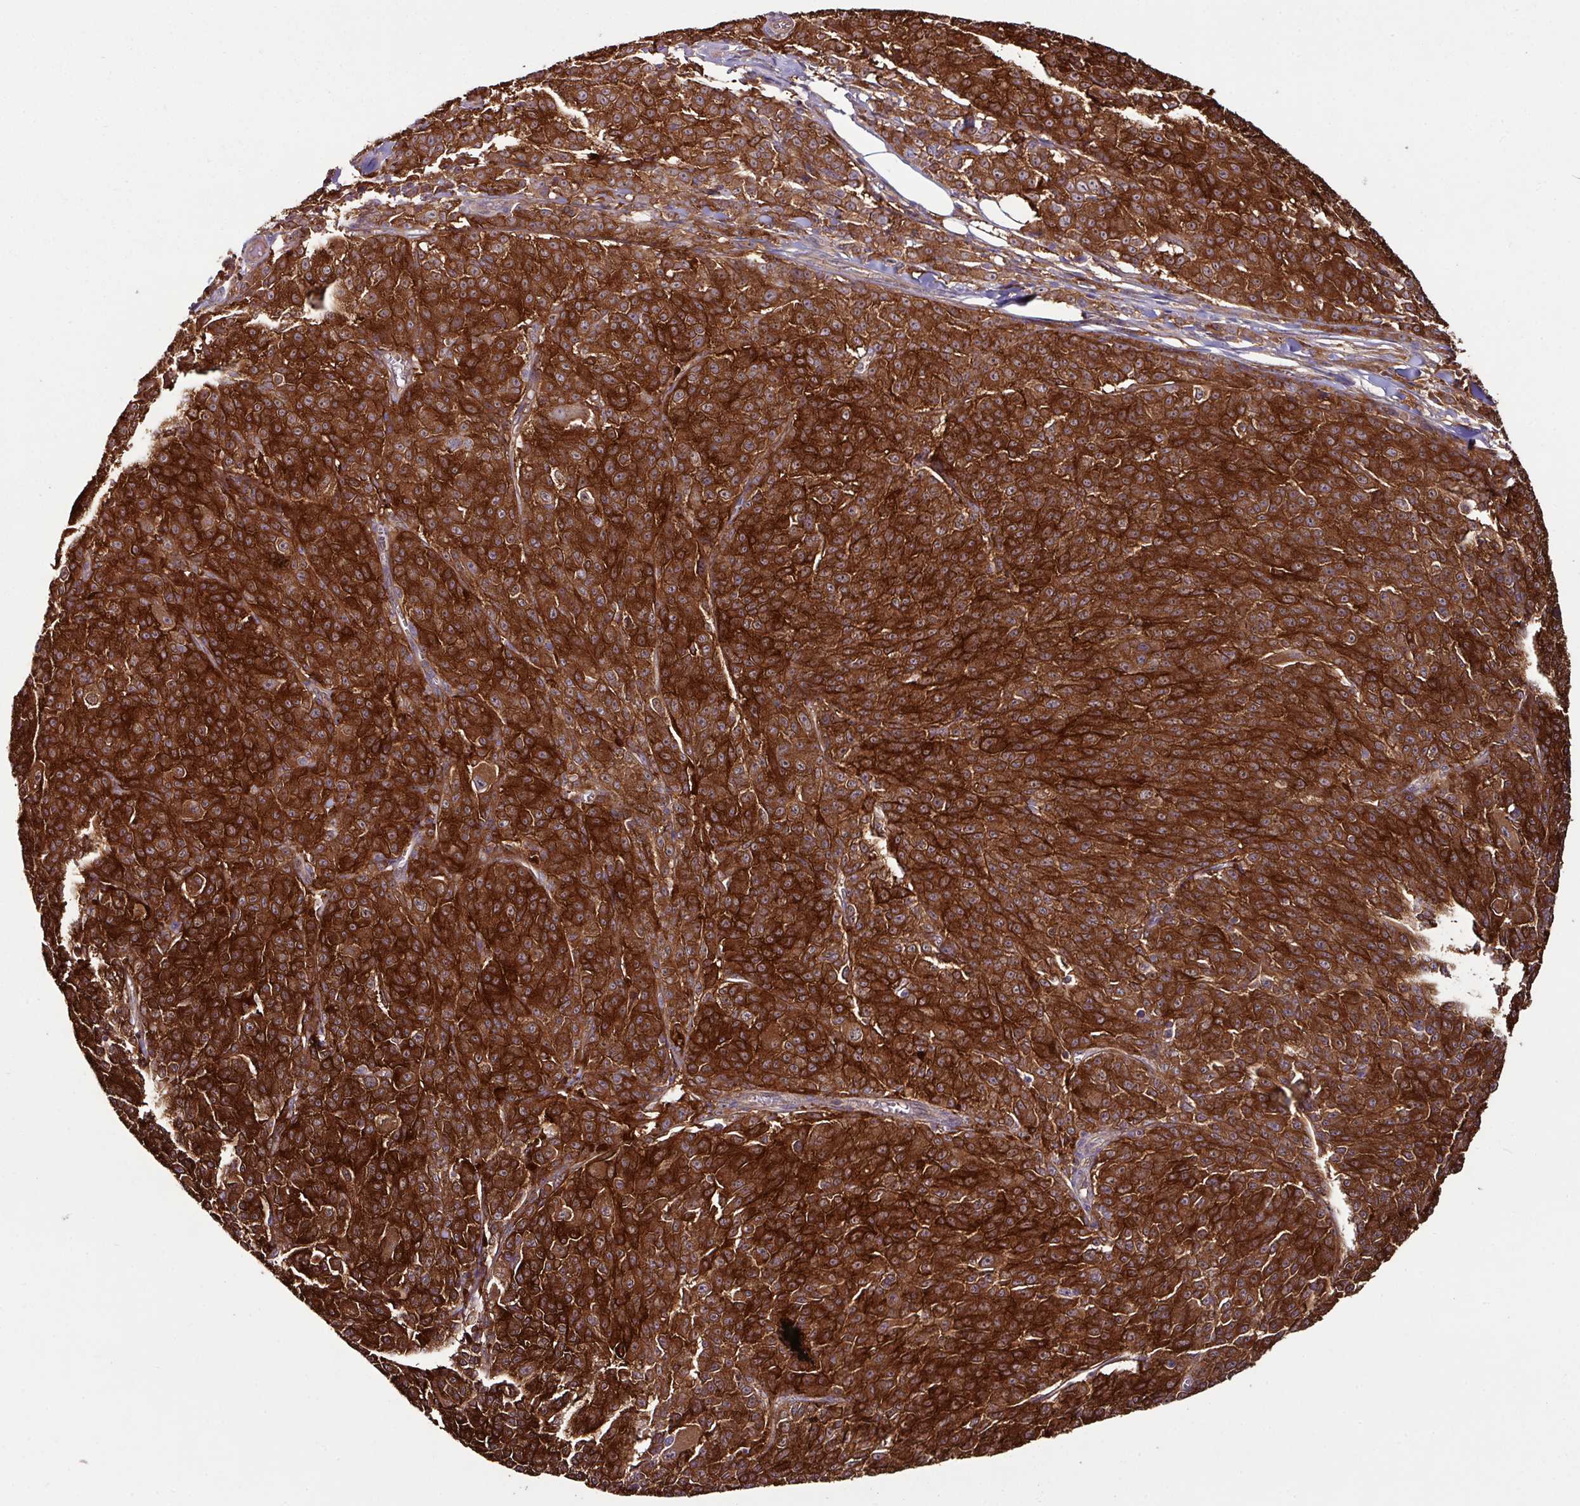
{"staining": {"intensity": "strong", "quantity": ">75%", "location": "cytoplasmic/membranous"}, "tissue": "melanoma", "cell_type": "Tumor cells", "image_type": "cancer", "snomed": [{"axis": "morphology", "description": "Malignant melanoma, NOS"}, {"axis": "topography", "description": "Skin"}], "caption": "Malignant melanoma stained with DAB (3,3'-diaminobenzidine) immunohistochemistry reveals high levels of strong cytoplasmic/membranous staining in about >75% of tumor cells.", "gene": "GNPDA1", "patient": {"sex": "female", "age": 52}}